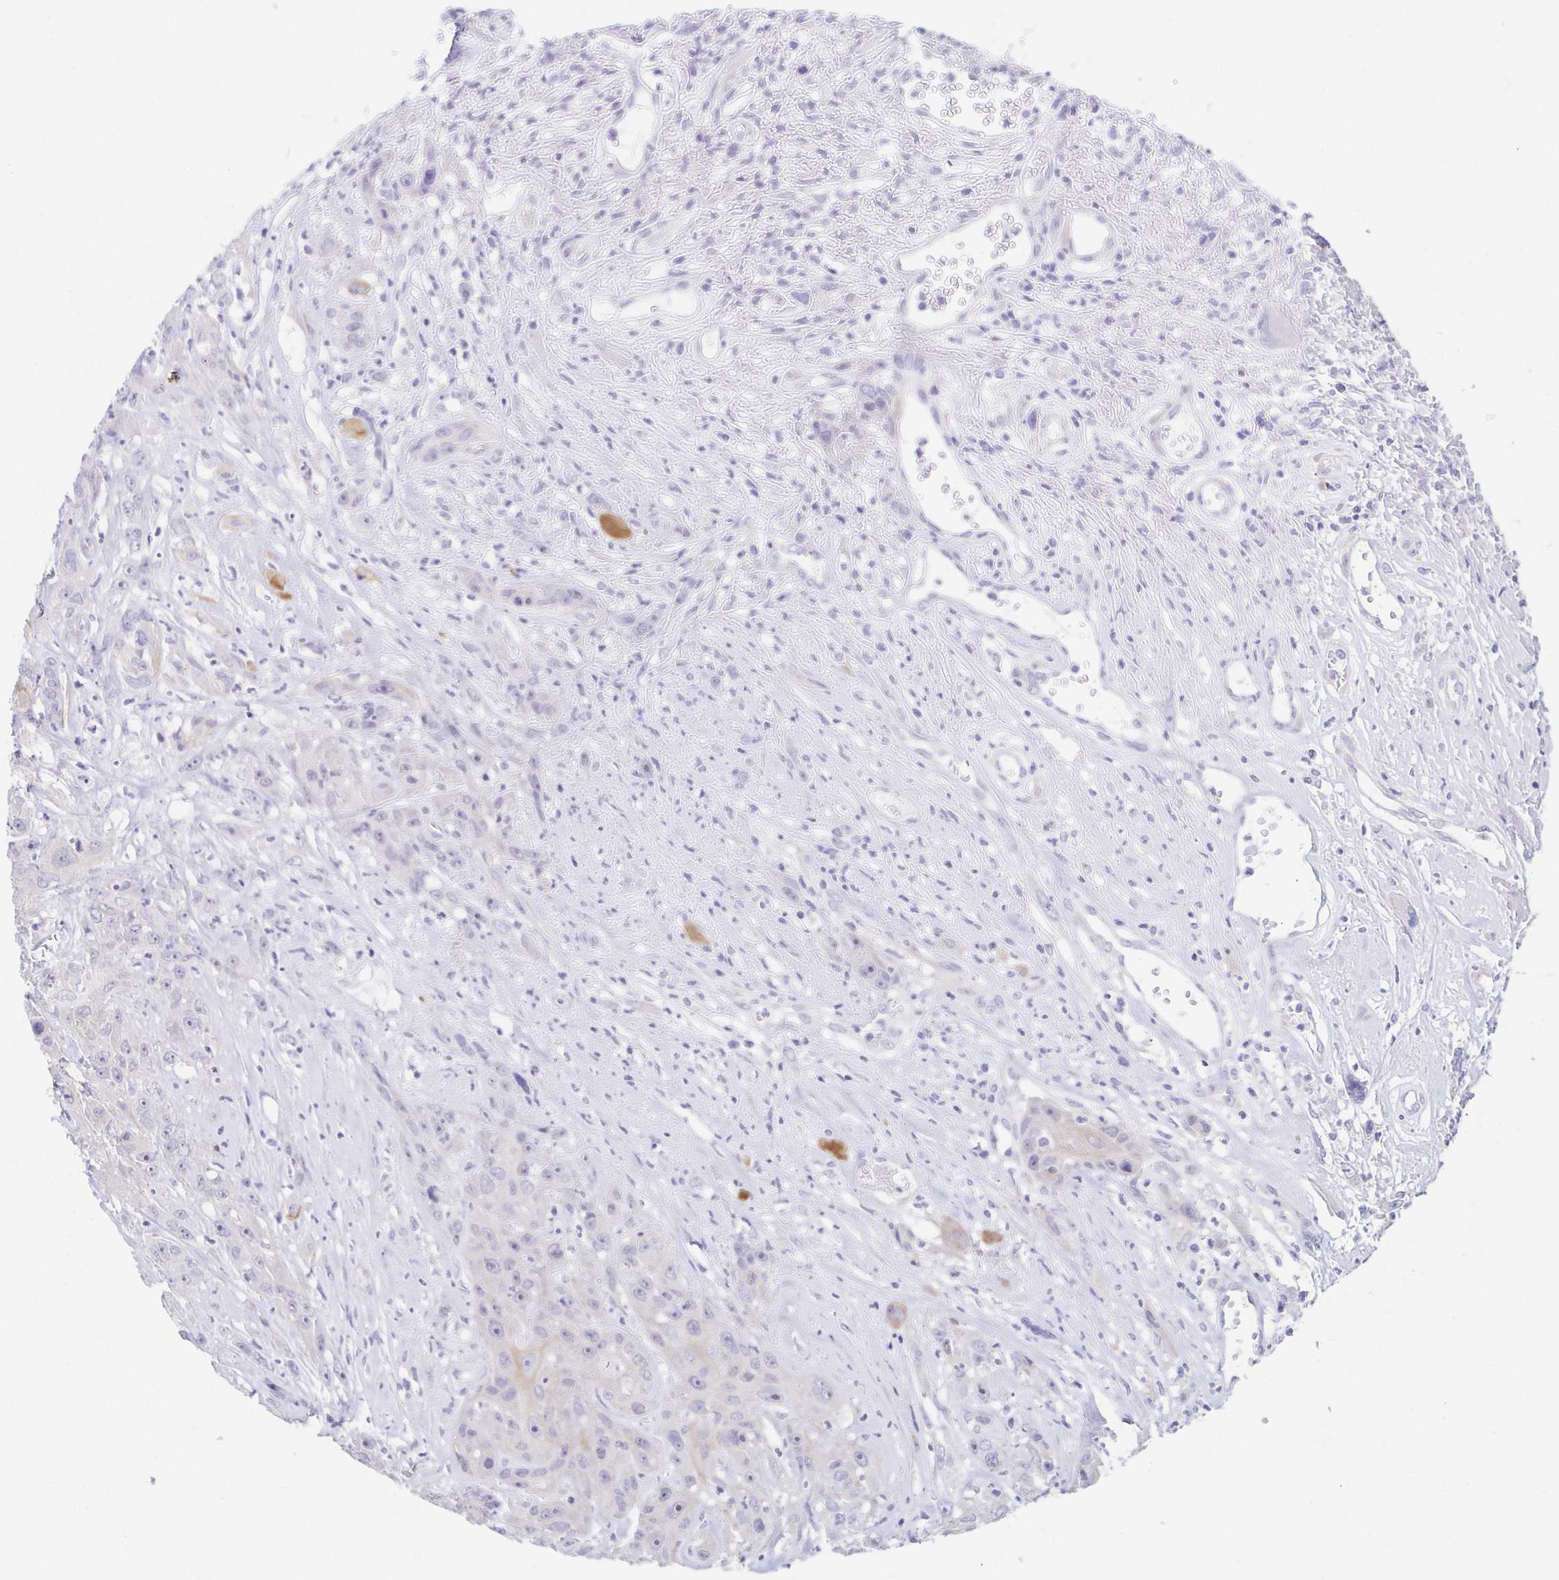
{"staining": {"intensity": "weak", "quantity": "25%-75%", "location": "cytoplasmic/membranous"}, "tissue": "head and neck cancer", "cell_type": "Tumor cells", "image_type": "cancer", "snomed": [{"axis": "morphology", "description": "Squamous cell carcinoma, NOS"}, {"axis": "topography", "description": "Head-Neck"}], "caption": "Head and neck squamous cell carcinoma stained for a protein shows weak cytoplasmic/membranous positivity in tumor cells. (DAB (3,3'-diaminobenzidine) IHC, brown staining for protein, blue staining for nuclei).", "gene": "HTR2A", "patient": {"sex": "male", "age": 57}}